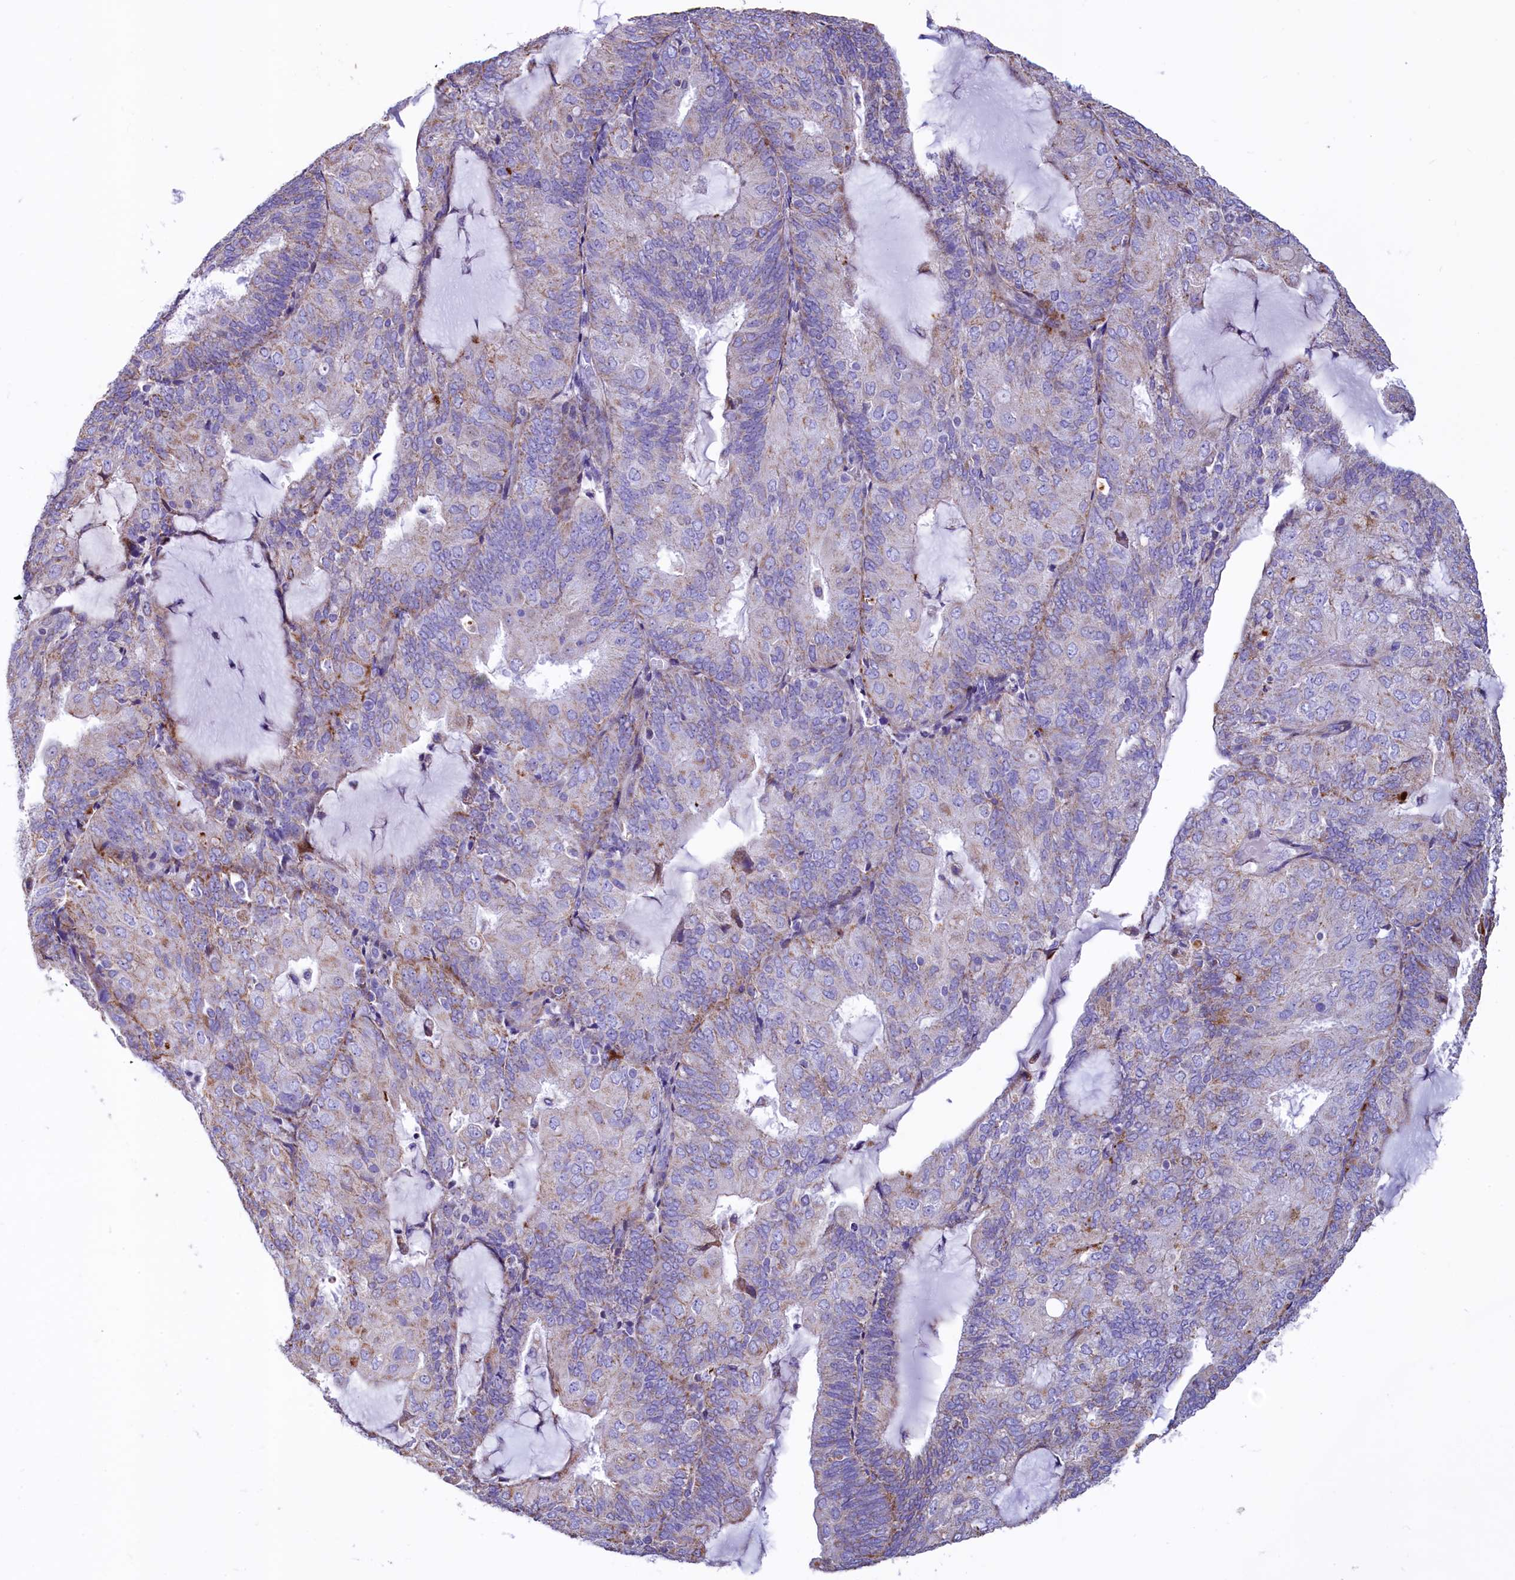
{"staining": {"intensity": "moderate", "quantity": "<25%", "location": "cytoplasmic/membranous"}, "tissue": "endometrial cancer", "cell_type": "Tumor cells", "image_type": "cancer", "snomed": [{"axis": "morphology", "description": "Adenocarcinoma, NOS"}, {"axis": "topography", "description": "Endometrium"}], "caption": "IHC photomicrograph of human adenocarcinoma (endometrial) stained for a protein (brown), which reveals low levels of moderate cytoplasmic/membranous expression in about <25% of tumor cells.", "gene": "VWCE", "patient": {"sex": "female", "age": 81}}